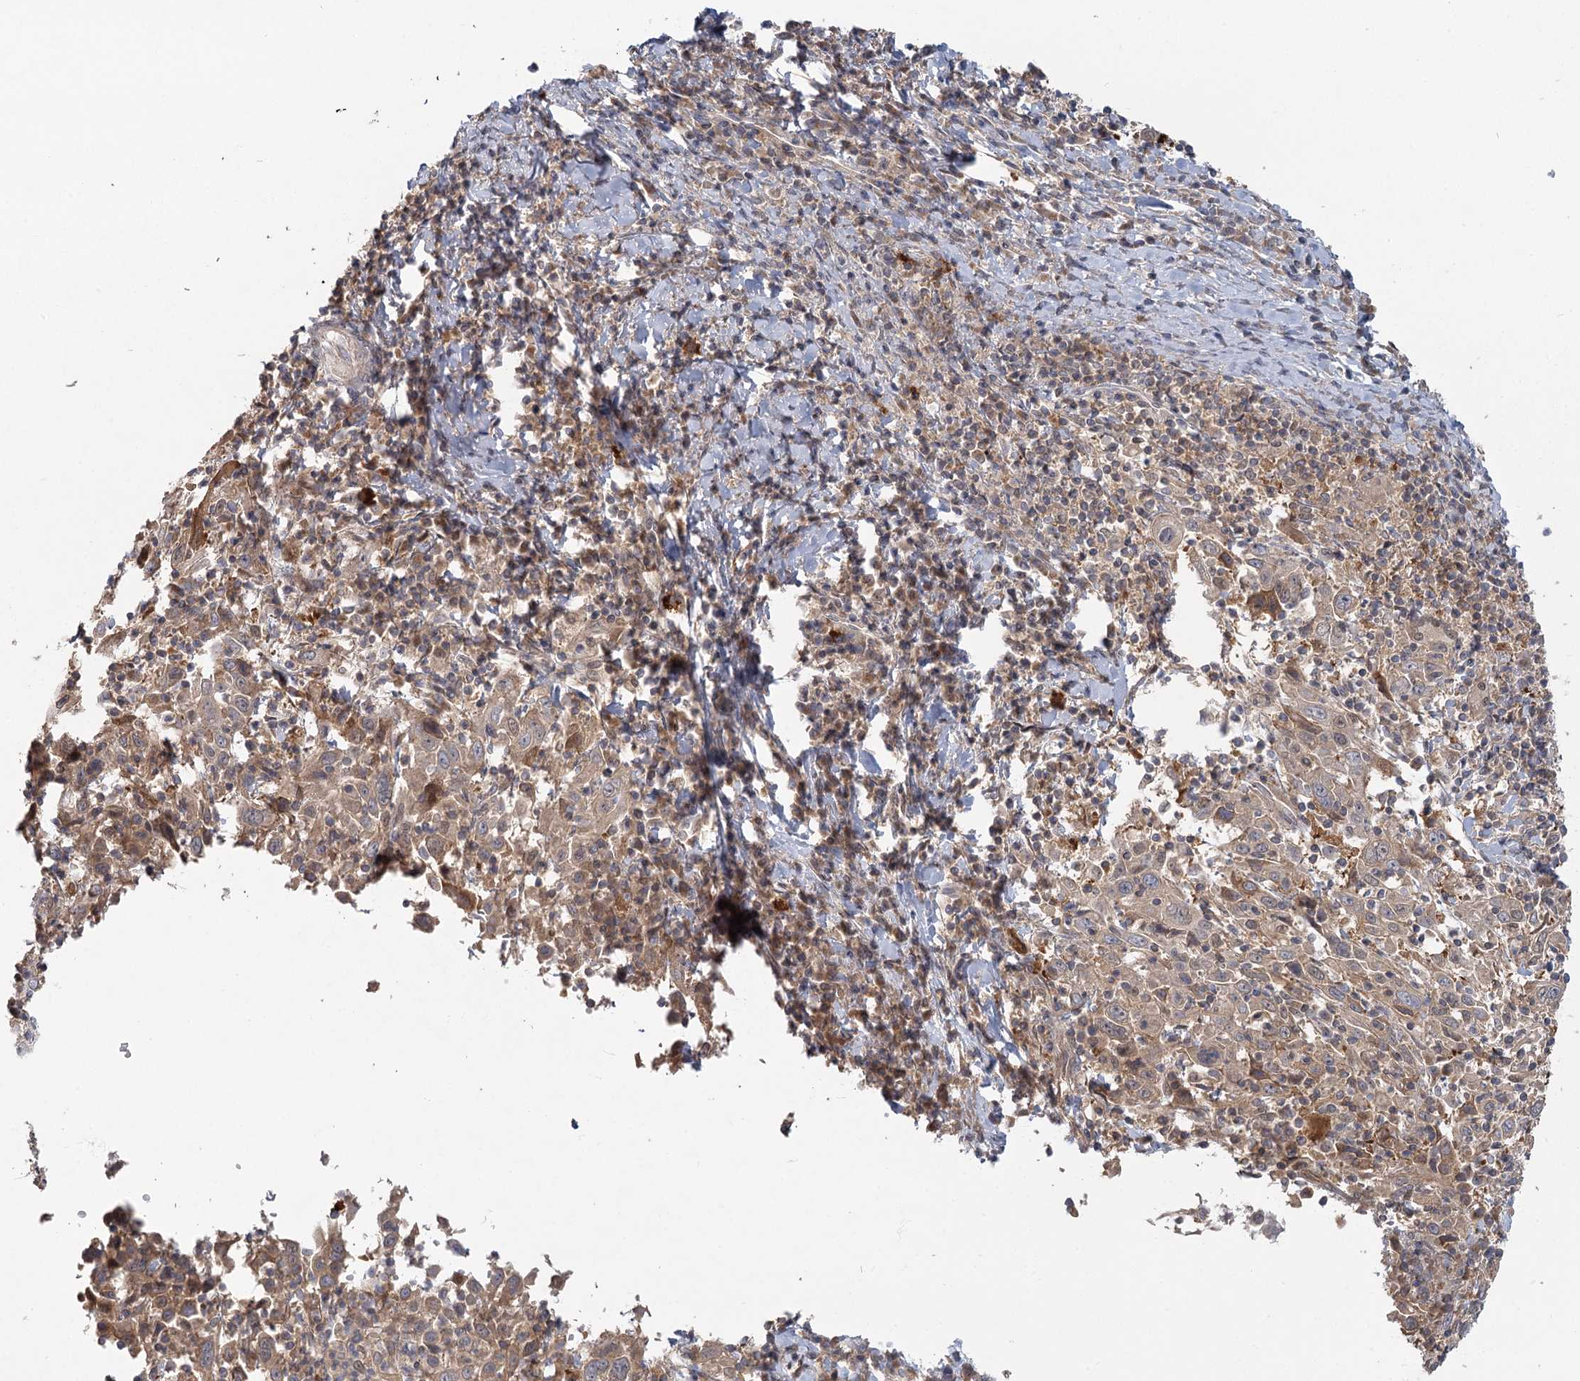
{"staining": {"intensity": "moderate", "quantity": ">75%", "location": "cytoplasmic/membranous"}, "tissue": "cervical cancer", "cell_type": "Tumor cells", "image_type": "cancer", "snomed": [{"axis": "morphology", "description": "Squamous cell carcinoma, NOS"}, {"axis": "topography", "description": "Cervix"}], "caption": "IHC of human cervical squamous cell carcinoma demonstrates medium levels of moderate cytoplasmic/membranous staining in about >75% of tumor cells. (DAB IHC, brown staining for protein, blue staining for nuclei).", "gene": "USP11", "patient": {"sex": "female", "age": 46}}